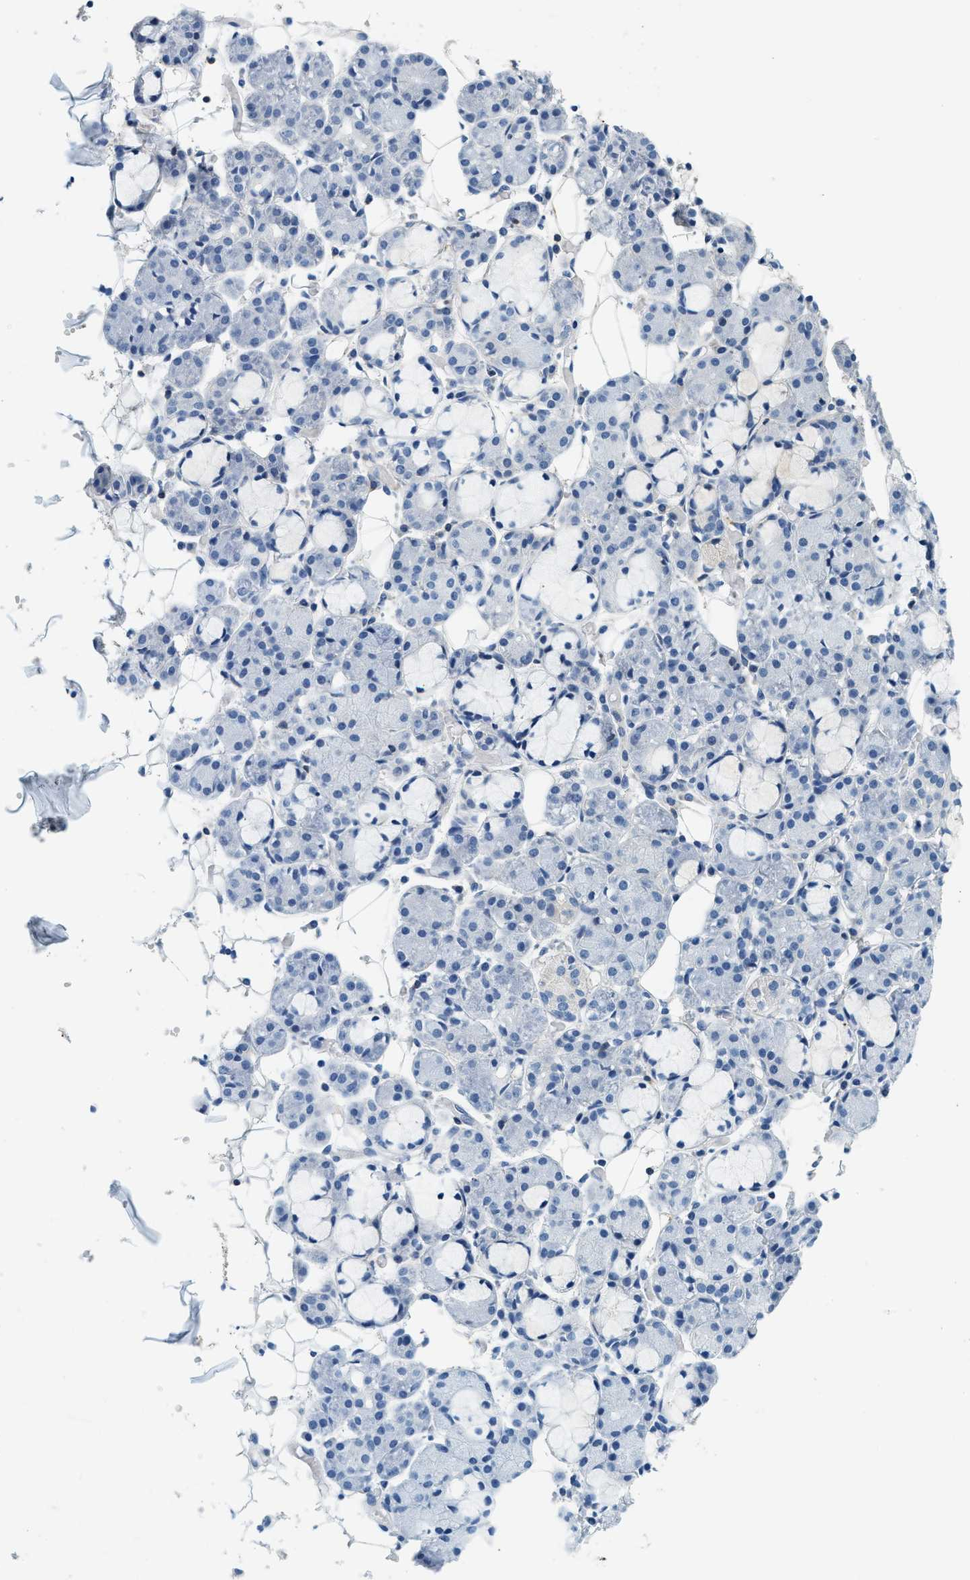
{"staining": {"intensity": "negative", "quantity": "none", "location": "none"}, "tissue": "salivary gland", "cell_type": "Glandular cells", "image_type": "normal", "snomed": [{"axis": "morphology", "description": "Normal tissue, NOS"}, {"axis": "topography", "description": "Salivary gland"}], "caption": "This is an IHC photomicrograph of benign human salivary gland. There is no positivity in glandular cells.", "gene": "SAMD9", "patient": {"sex": "male", "age": 63}}